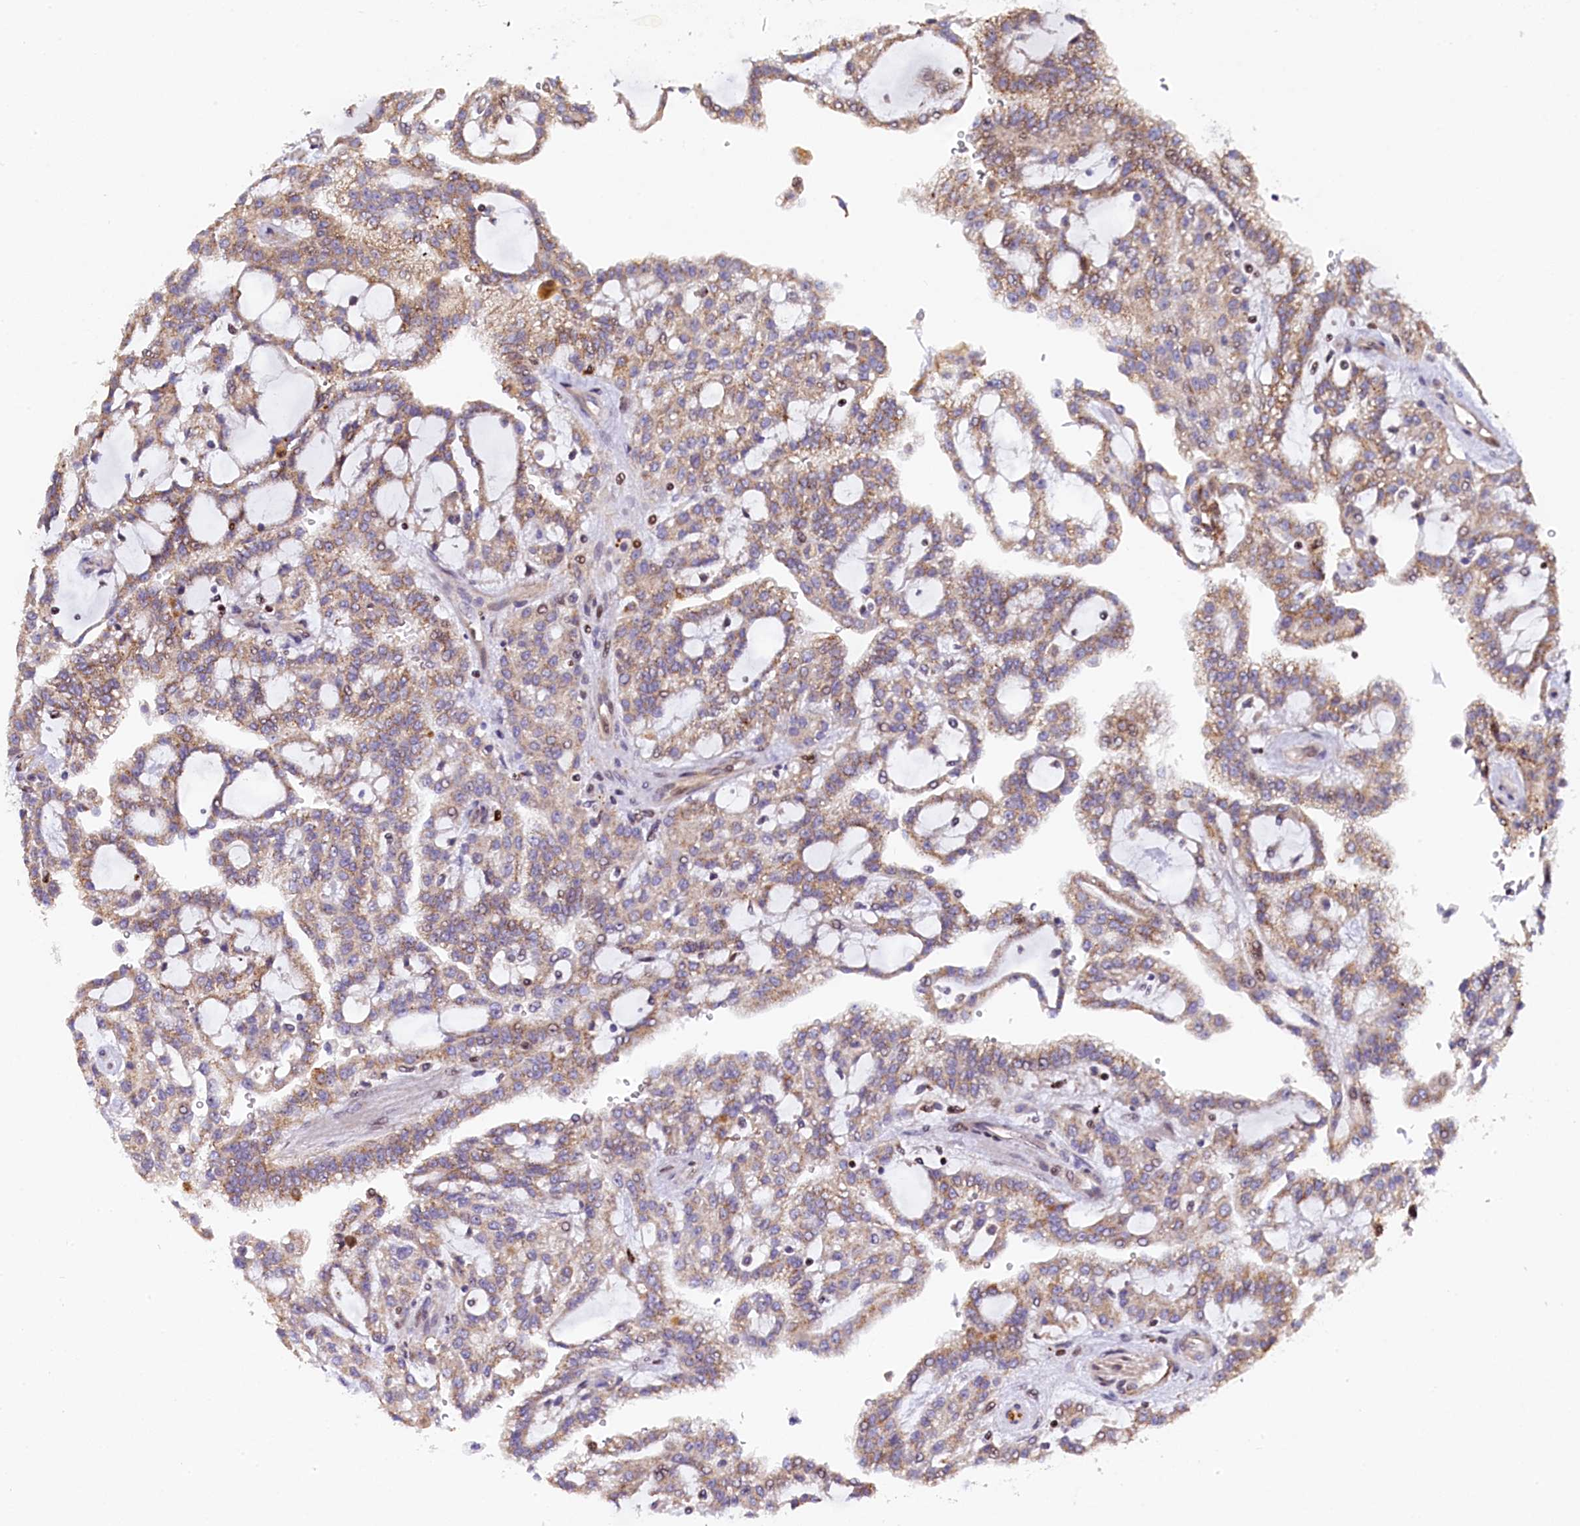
{"staining": {"intensity": "weak", "quantity": "25%-75%", "location": "cytoplasmic/membranous"}, "tissue": "renal cancer", "cell_type": "Tumor cells", "image_type": "cancer", "snomed": [{"axis": "morphology", "description": "Adenocarcinoma, NOS"}, {"axis": "topography", "description": "Kidney"}], "caption": "Protein staining of adenocarcinoma (renal) tissue reveals weak cytoplasmic/membranous staining in about 25%-75% of tumor cells. Nuclei are stained in blue.", "gene": "TGDS", "patient": {"sex": "male", "age": 63}}